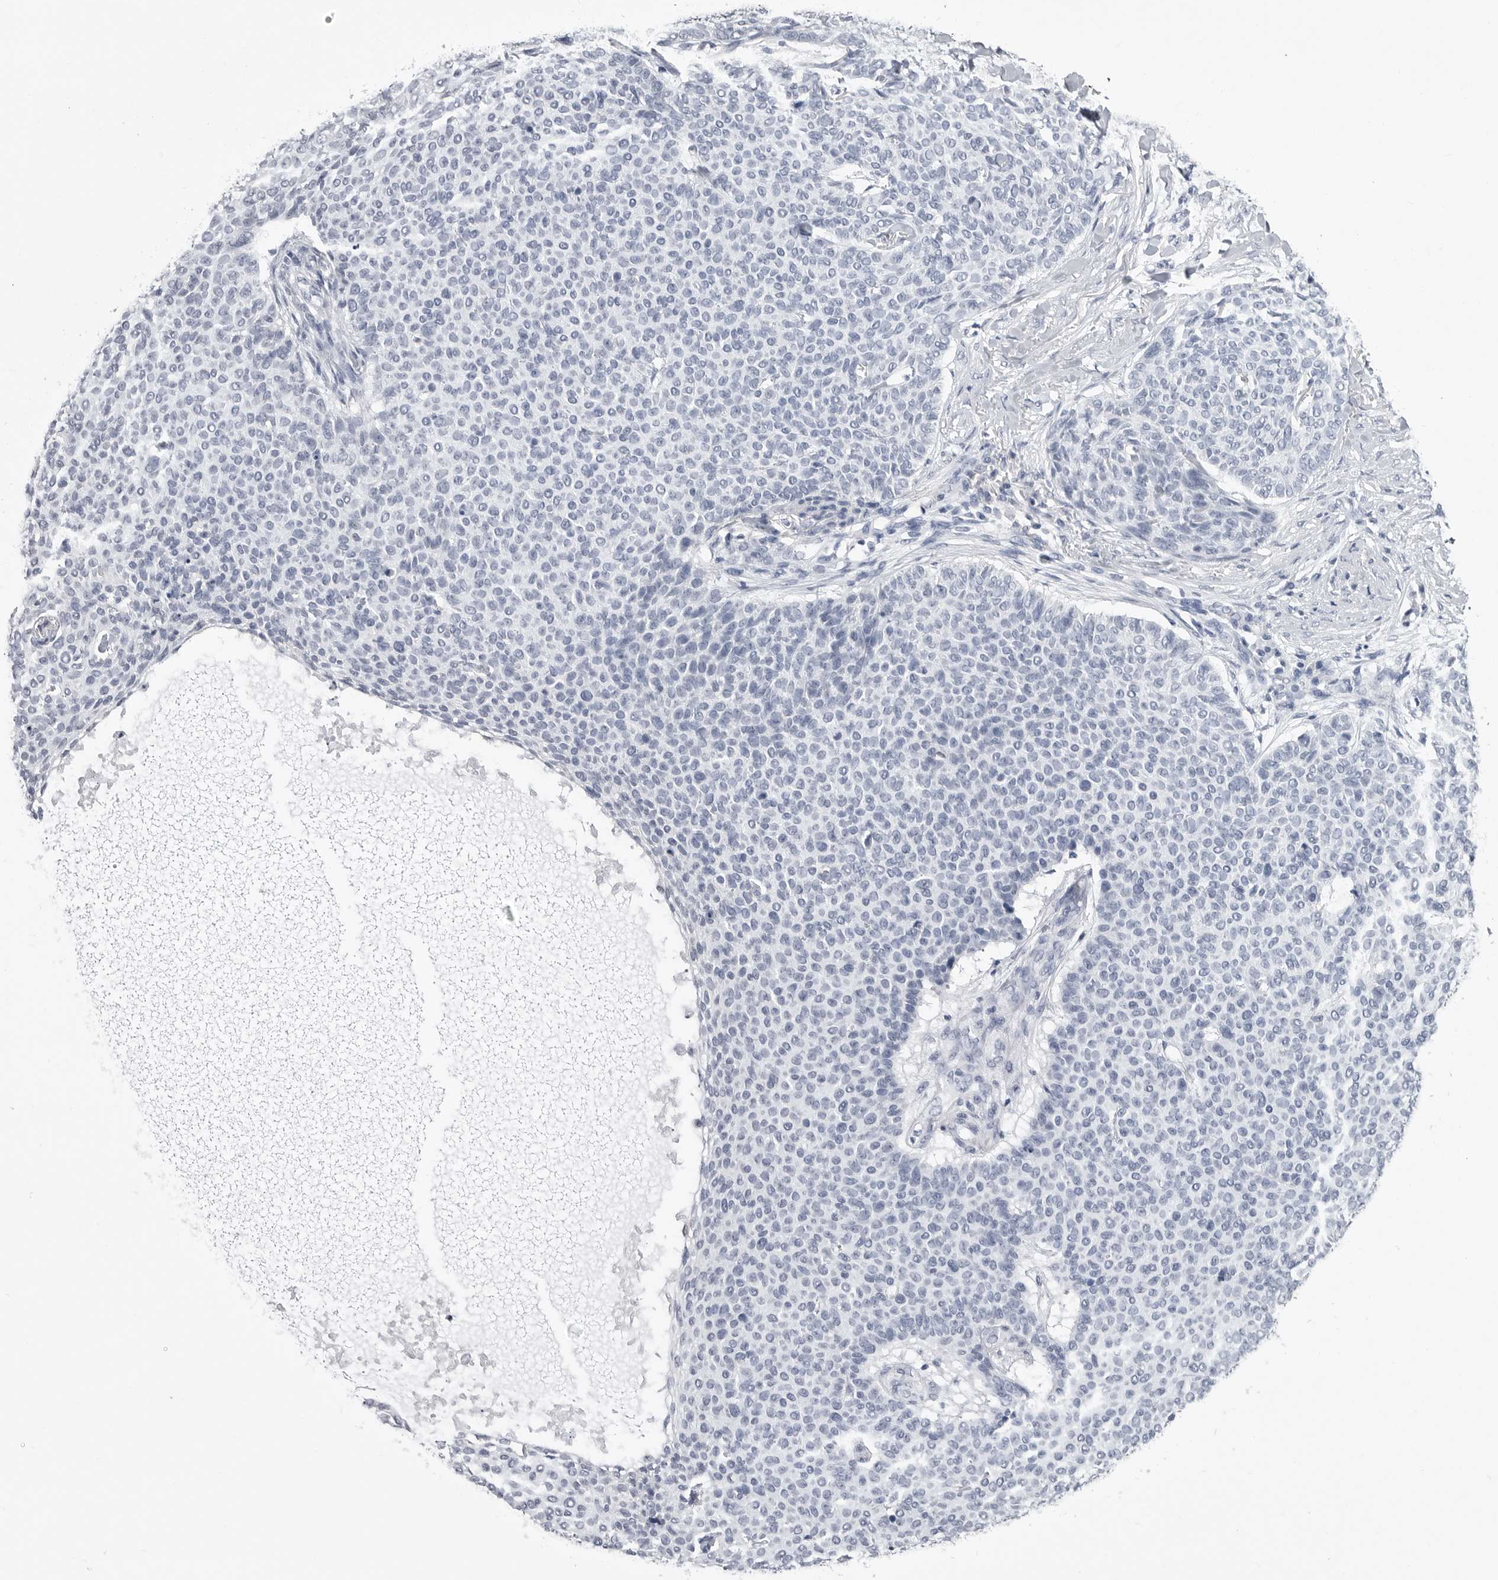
{"staining": {"intensity": "negative", "quantity": "none", "location": "none"}, "tissue": "skin cancer", "cell_type": "Tumor cells", "image_type": "cancer", "snomed": [{"axis": "morphology", "description": "Normal tissue, NOS"}, {"axis": "morphology", "description": "Basal cell carcinoma"}, {"axis": "topography", "description": "Skin"}], "caption": "An IHC histopathology image of basal cell carcinoma (skin) is shown. There is no staining in tumor cells of basal cell carcinoma (skin). Brightfield microscopy of IHC stained with DAB (3,3'-diaminobenzidine) (brown) and hematoxylin (blue), captured at high magnification.", "gene": "STAP2", "patient": {"sex": "male", "age": 50}}